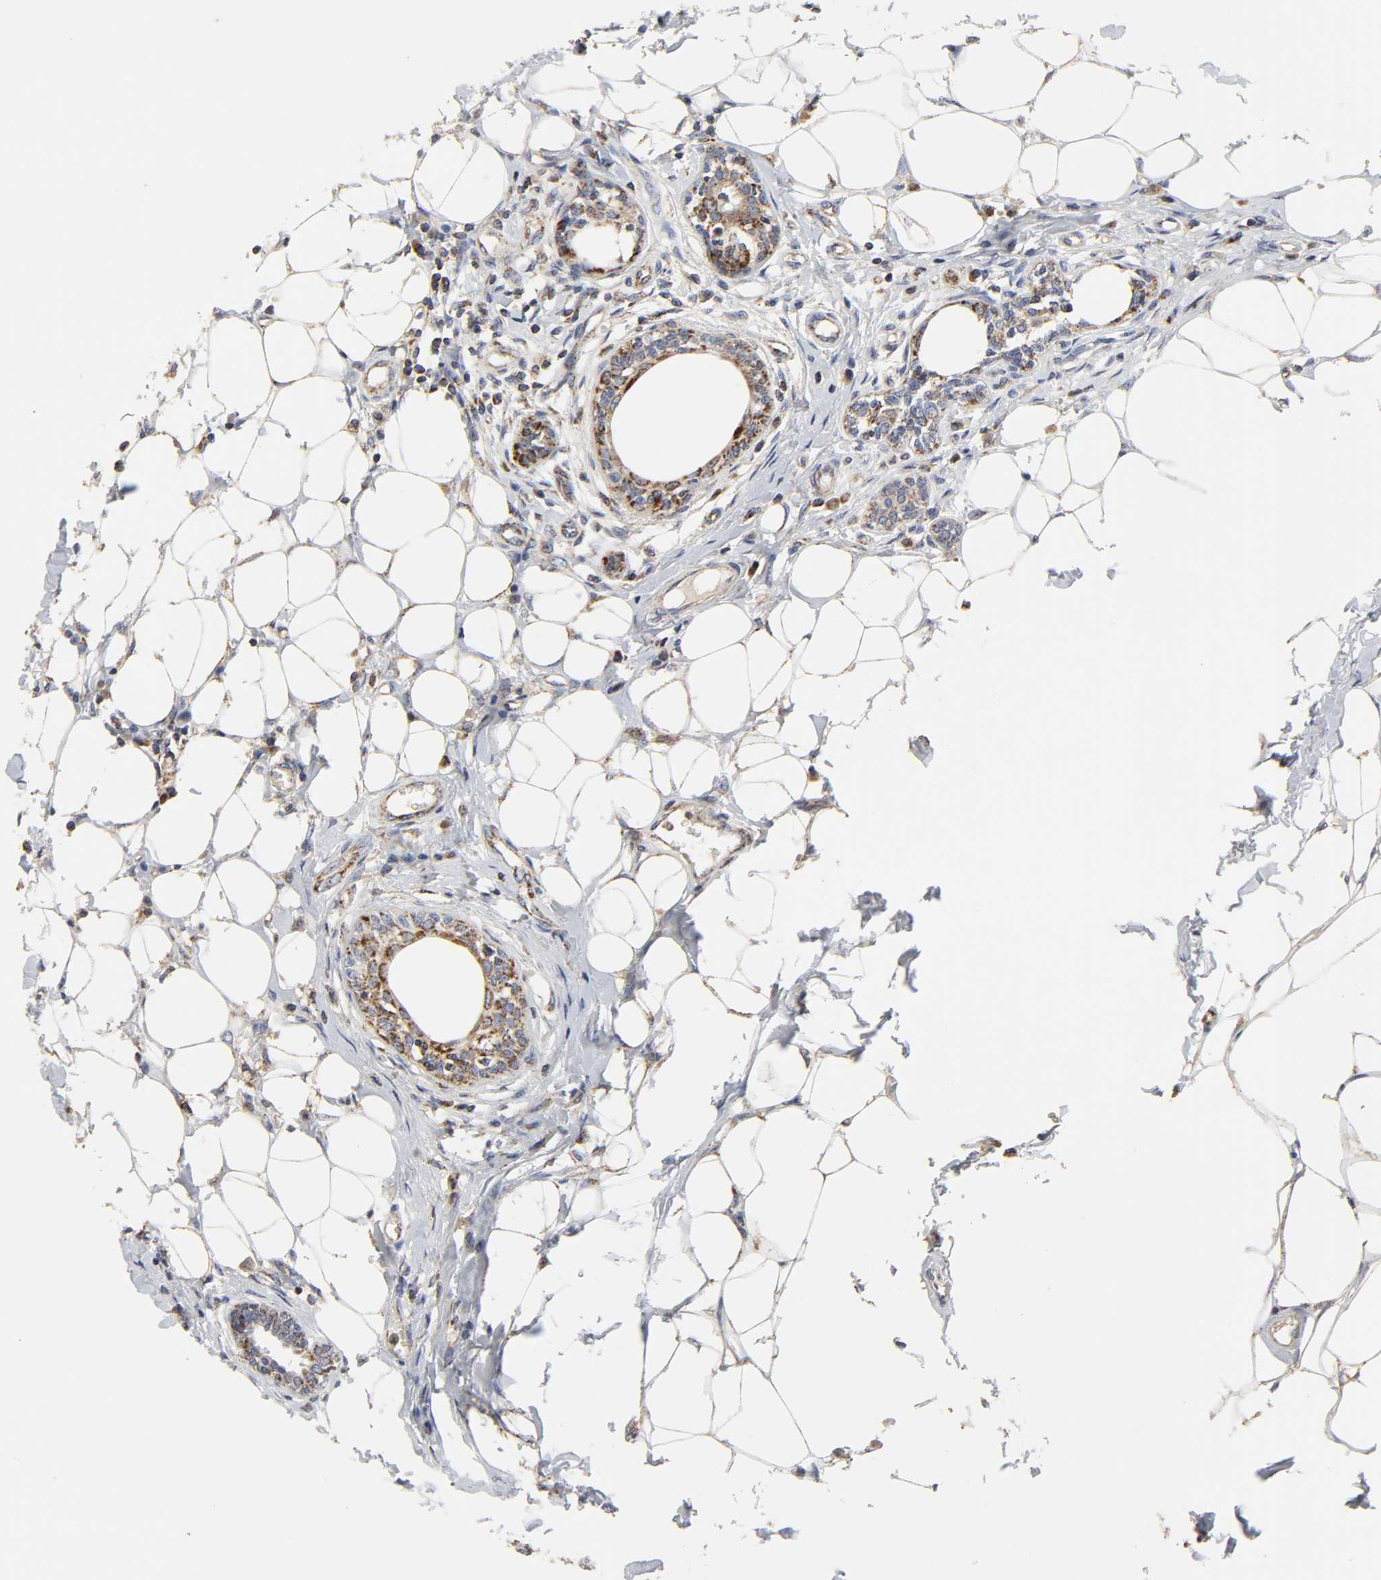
{"staining": {"intensity": "strong", "quantity": ">75%", "location": "cytoplasmic/membranous"}, "tissue": "breast cancer", "cell_type": "Tumor cells", "image_type": "cancer", "snomed": [{"axis": "morphology", "description": "Duct carcinoma"}, {"axis": "topography", "description": "Breast"}], "caption": "Infiltrating ductal carcinoma (breast) stained with a protein marker demonstrates strong staining in tumor cells.", "gene": "COX6B1", "patient": {"sex": "female", "age": 40}}